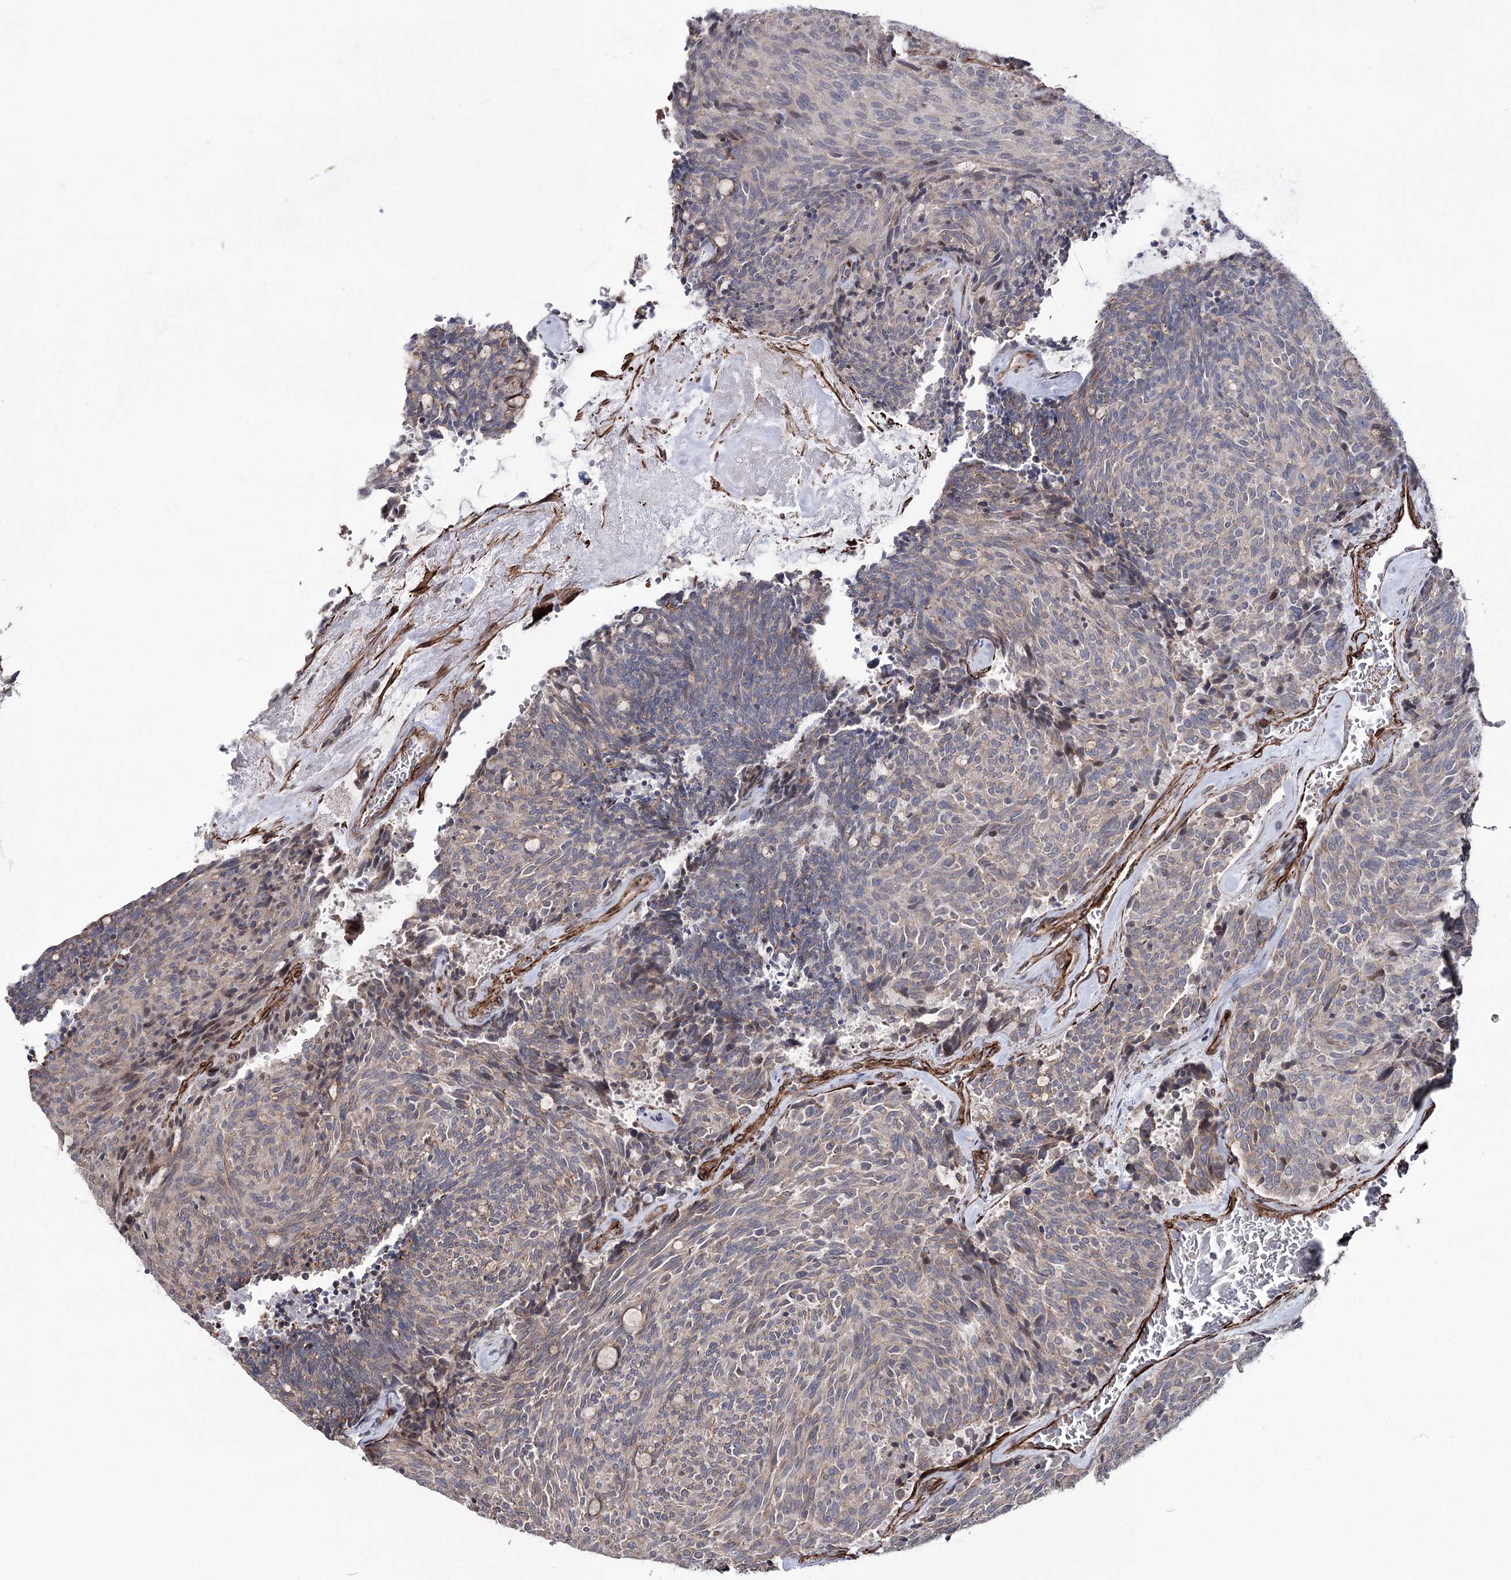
{"staining": {"intensity": "weak", "quantity": "<25%", "location": "cytoplasmic/membranous"}, "tissue": "carcinoid", "cell_type": "Tumor cells", "image_type": "cancer", "snomed": [{"axis": "morphology", "description": "Carcinoid, malignant, NOS"}, {"axis": "topography", "description": "Pancreas"}], "caption": "Tumor cells show no significant protein expression in carcinoid.", "gene": "ARHGAP20", "patient": {"sex": "female", "age": 54}}